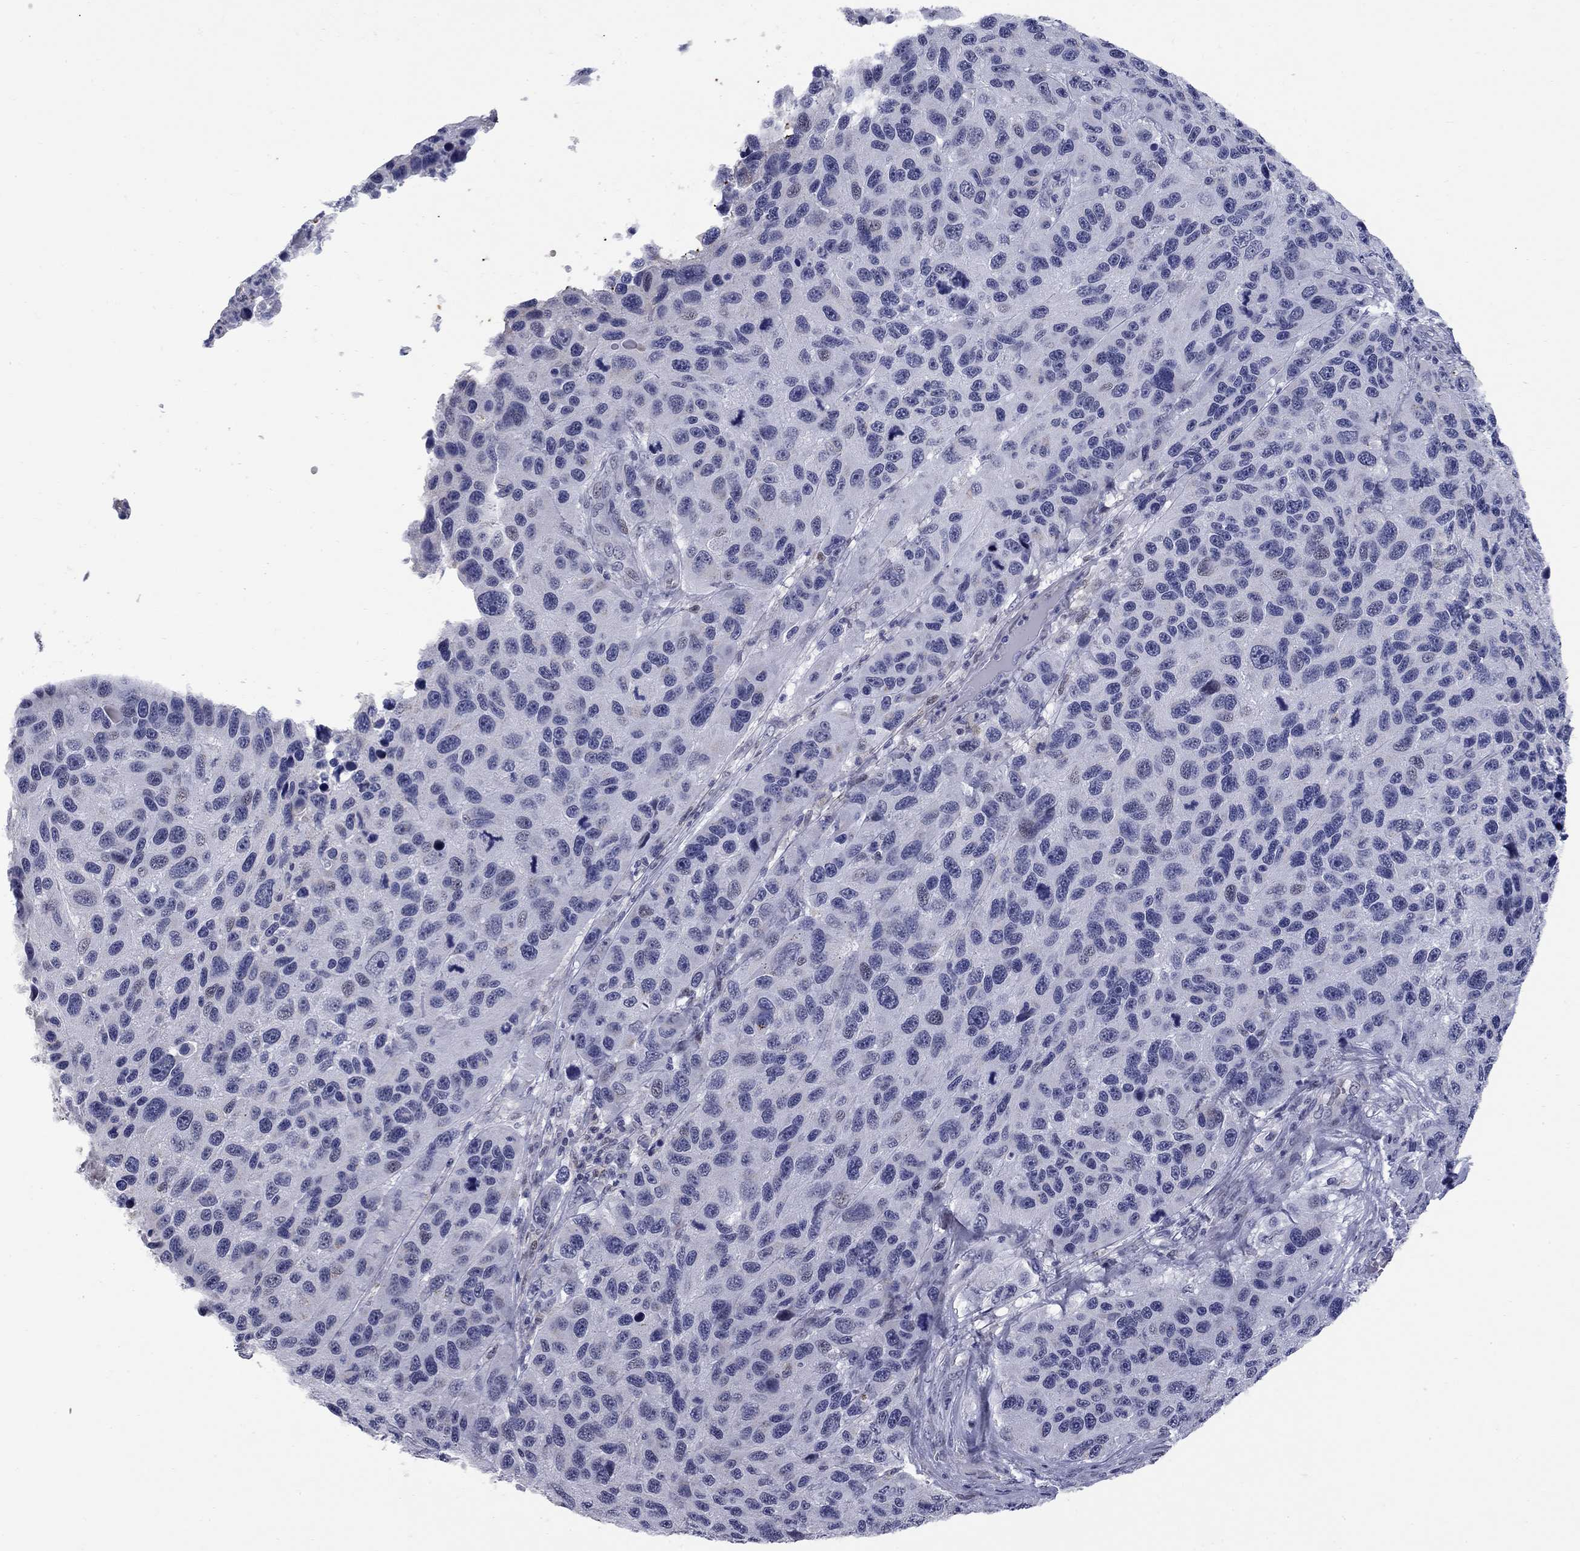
{"staining": {"intensity": "negative", "quantity": "none", "location": "none"}, "tissue": "melanoma", "cell_type": "Tumor cells", "image_type": "cancer", "snomed": [{"axis": "morphology", "description": "Malignant melanoma, NOS"}, {"axis": "topography", "description": "Skin"}], "caption": "An IHC photomicrograph of melanoma is shown. There is no staining in tumor cells of melanoma. (DAB immunohistochemistry with hematoxylin counter stain).", "gene": "HTR4", "patient": {"sex": "male", "age": 53}}